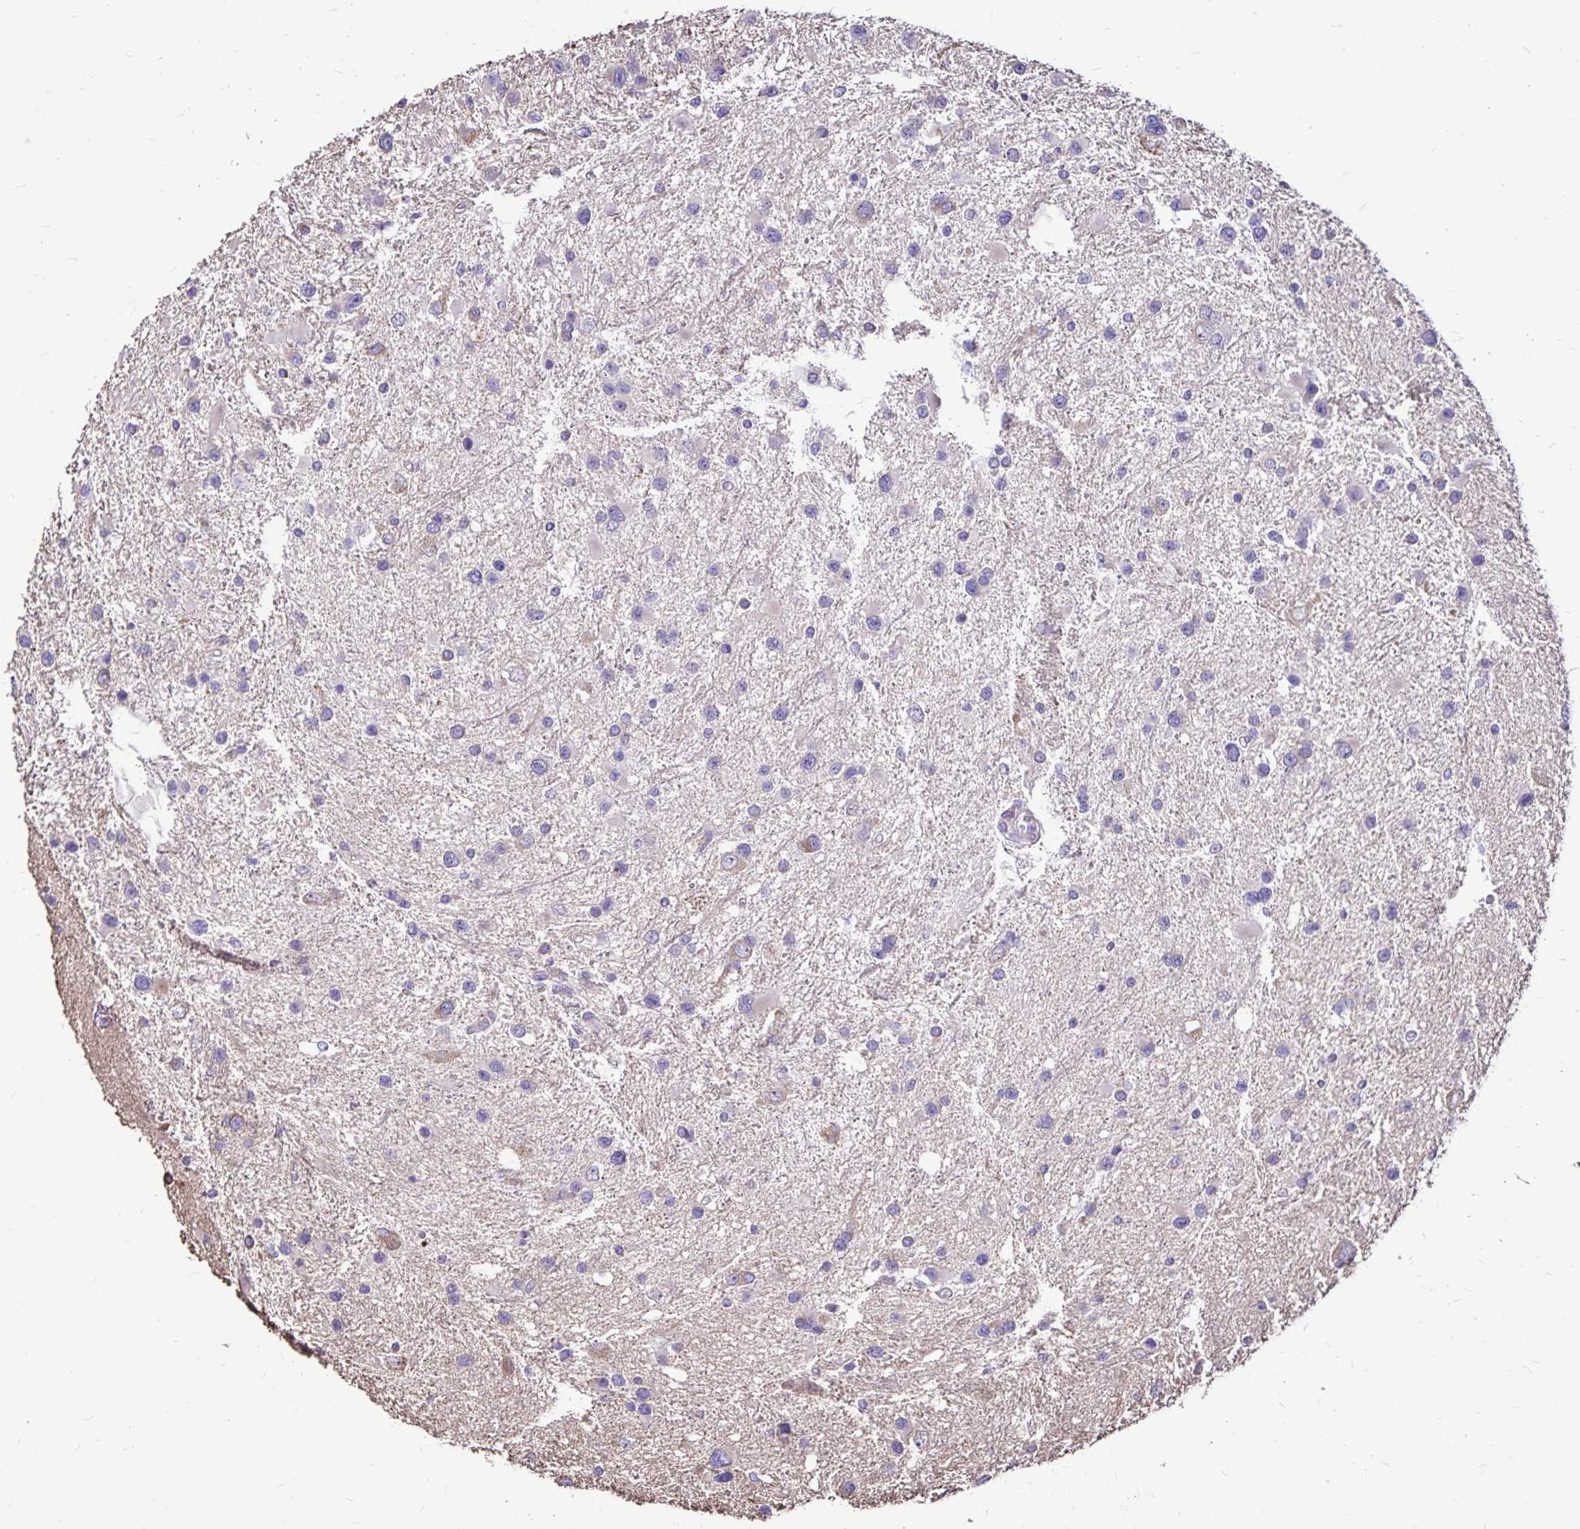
{"staining": {"intensity": "negative", "quantity": "none", "location": "none"}, "tissue": "glioma", "cell_type": "Tumor cells", "image_type": "cancer", "snomed": [{"axis": "morphology", "description": "Glioma, malignant, Low grade"}, {"axis": "topography", "description": "Brain"}], "caption": "The IHC image has no significant staining in tumor cells of low-grade glioma (malignant) tissue.", "gene": "EVPL", "patient": {"sex": "female", "age": 32}}